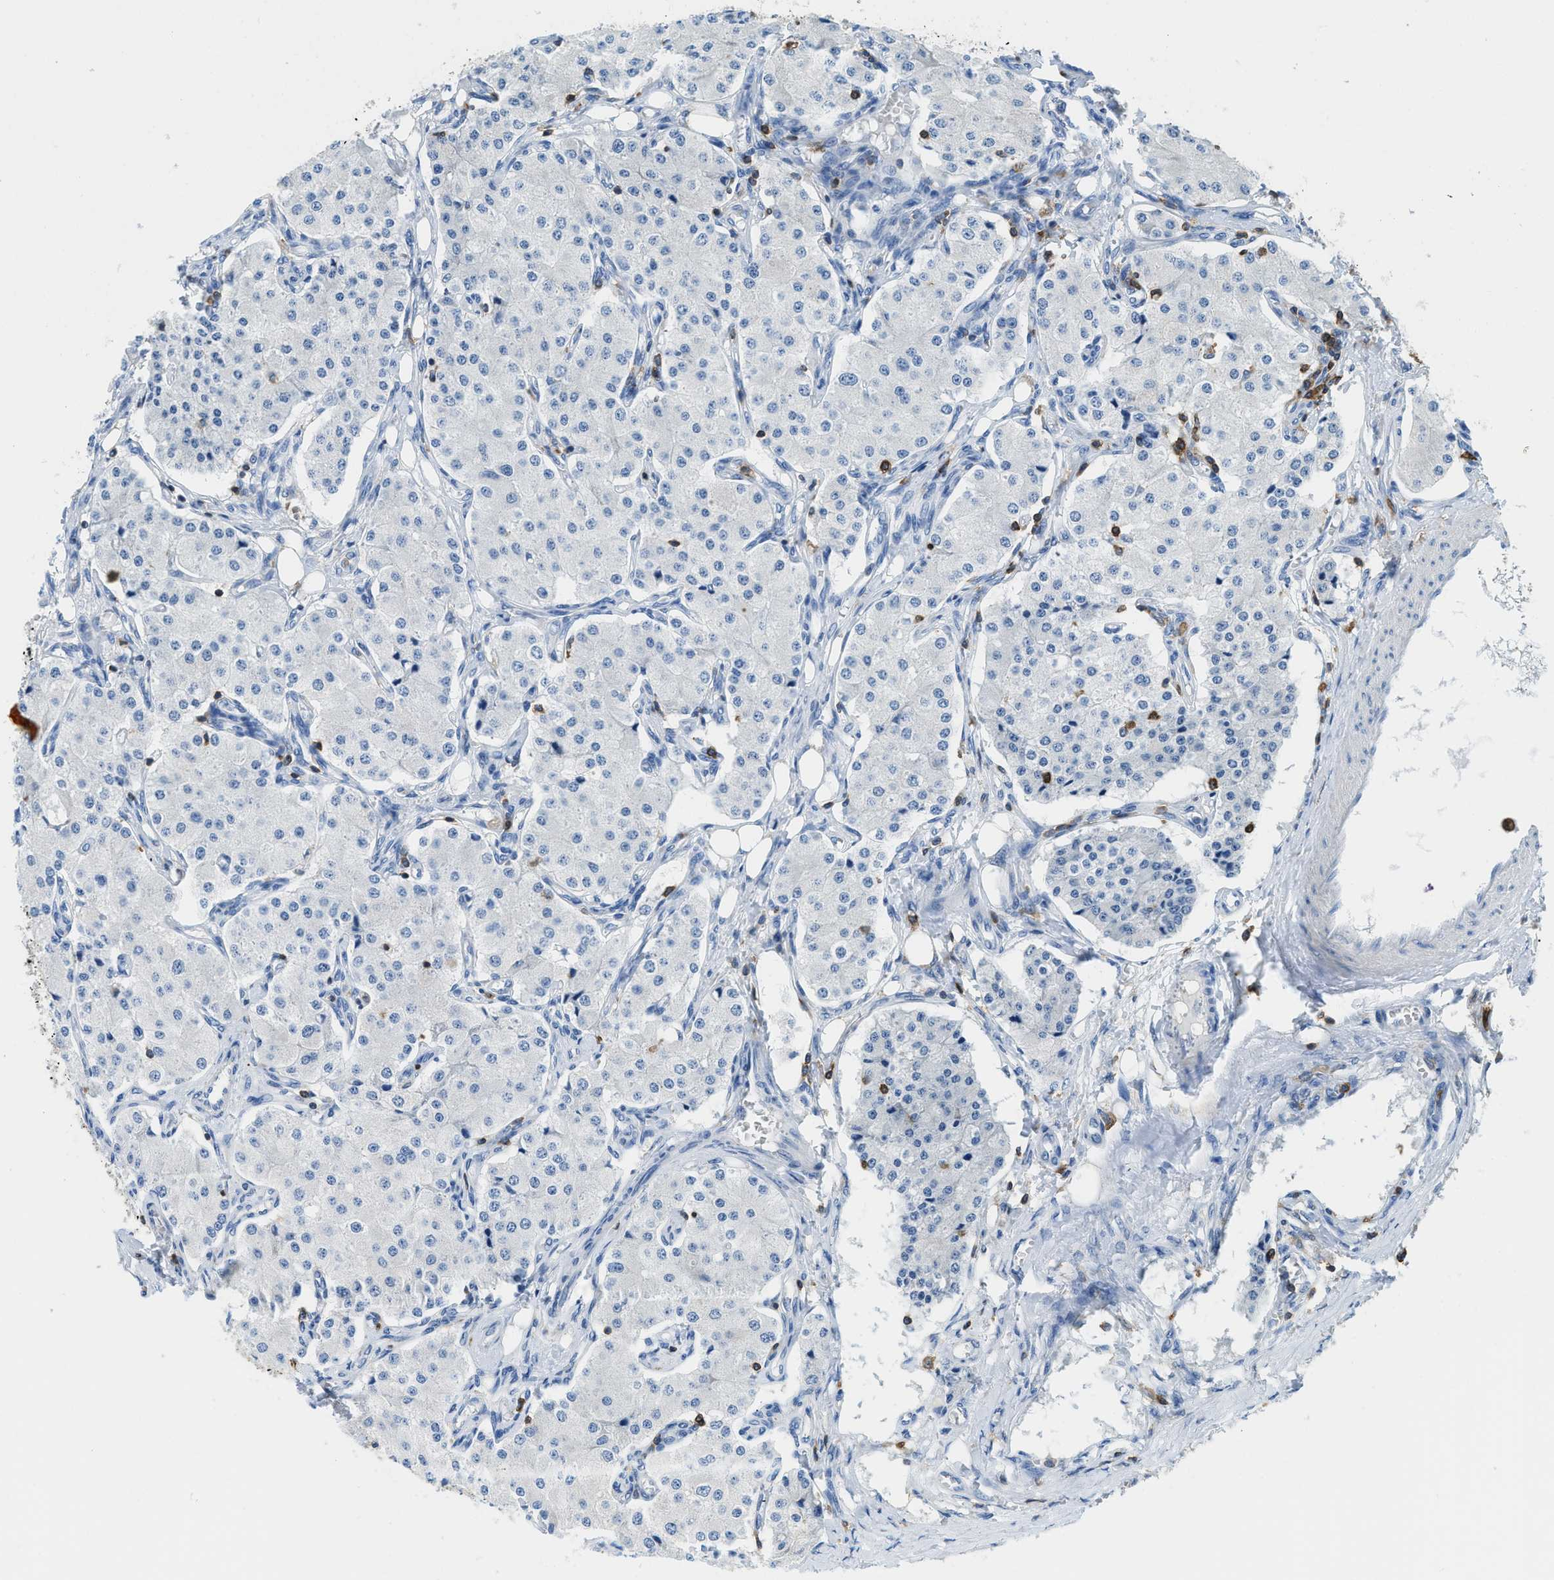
{"staining": {"intensity": "negative", "quantity": "none", "location": "none"}, "tissue": "carcinoid", "cell_type": "Tumor cells", "image_type": "cancer", "snomed": [{"axis": "morphology", "description": "Carcinoid, malignant, NOS"}, {"axis": "topography", "description": "Colon"}], "caption": "Immunohistochemistry micrograph of carcinoid (malignant) stained for a protein (brown), which displays no positivity in tumor cells.", "gene": "FAM151A", "patient": {"sex": "female", "age": 52}}